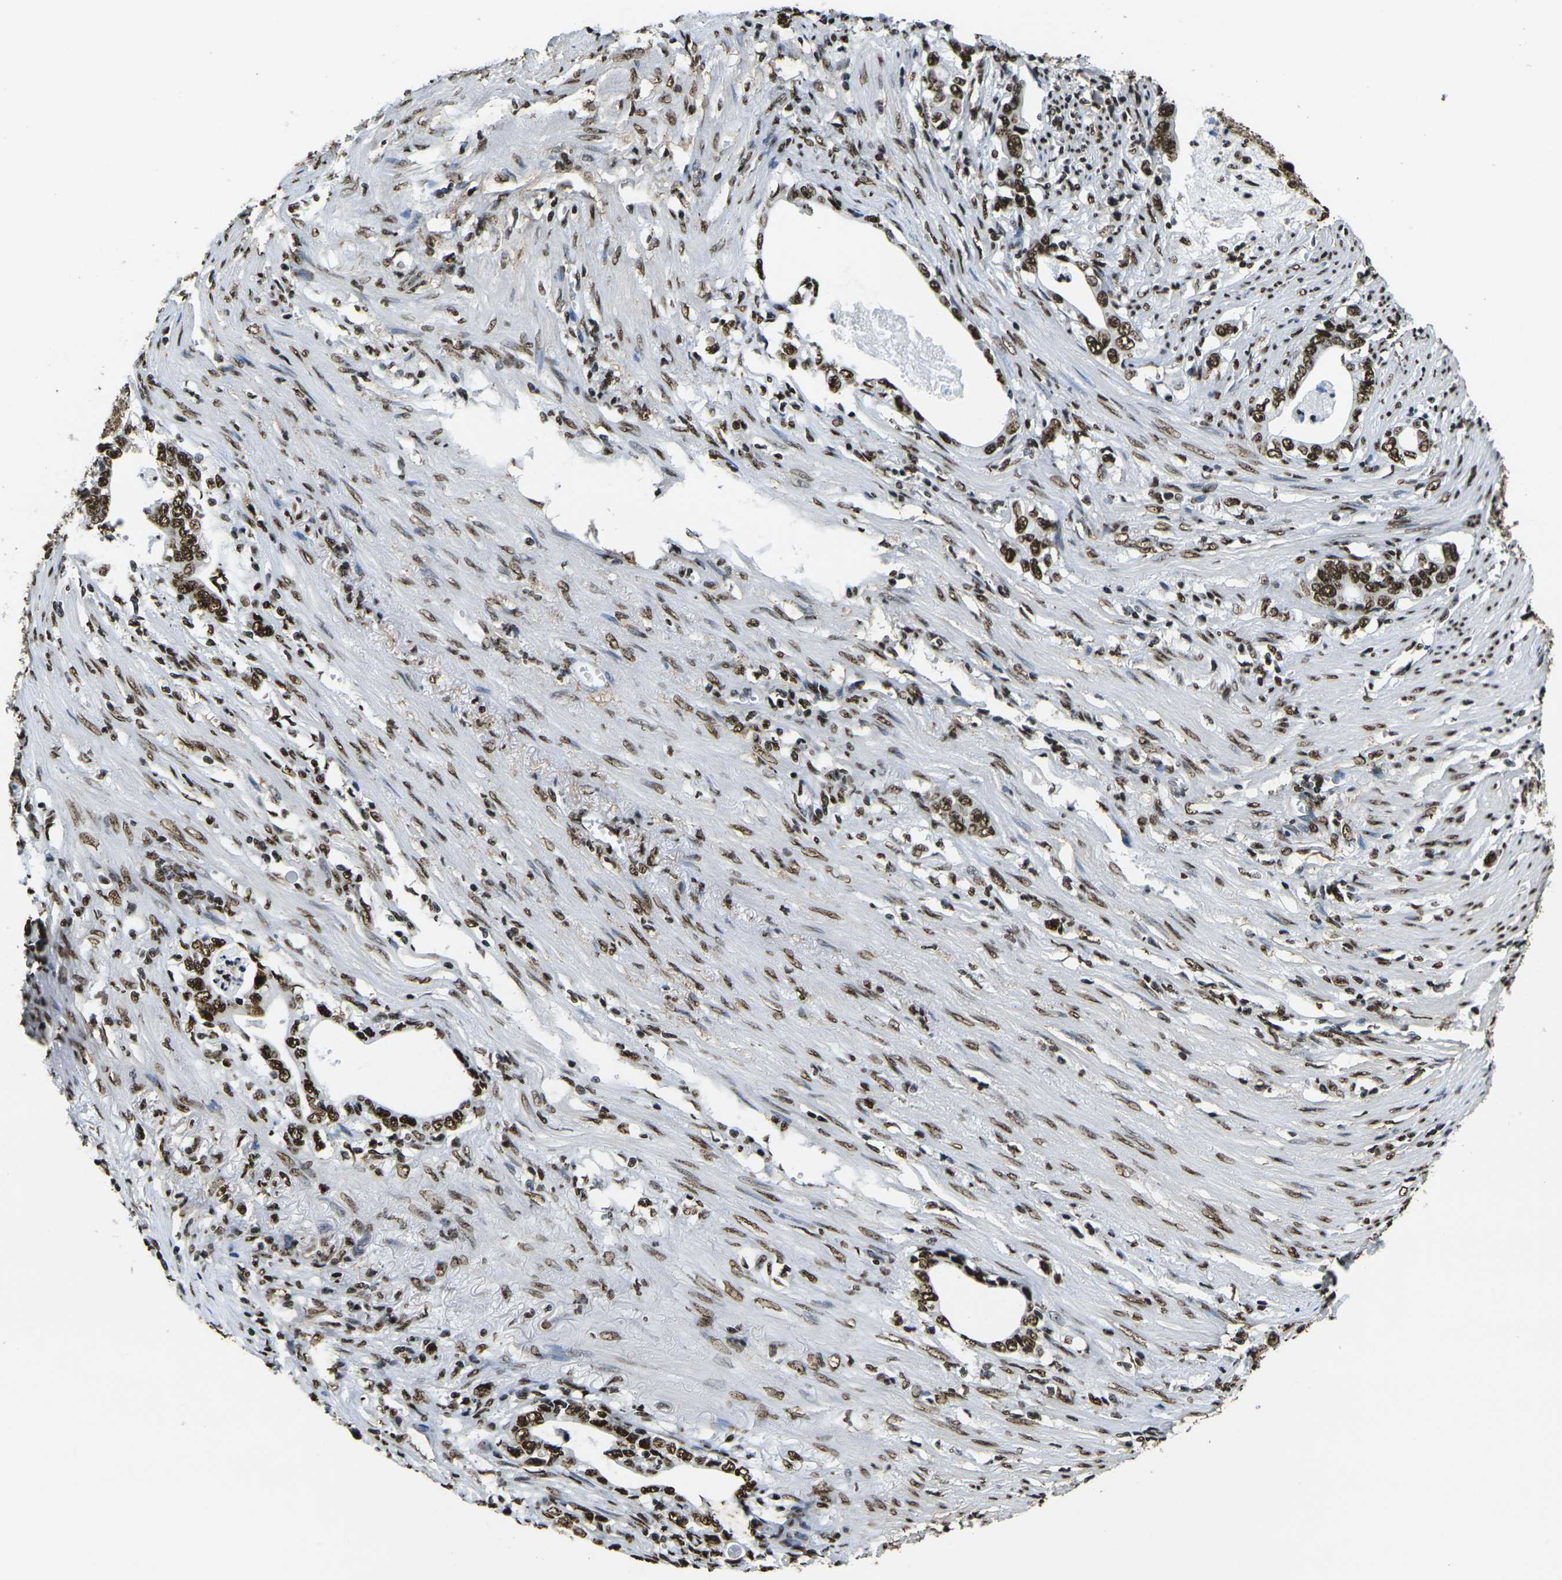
{"staining": {"intensity": "strong", "quantity": ">75%", "location": "nuclear"}, "tissue": "stomach cancer", "cell_type": "Tumor cells", "image_type": "cancer", "snomed": [{"axis": "morphology", "description": "Adenocarcinoma, NOS"}, {"axis": "topography", "description": "Stomach, lower"}], "caption": "A histopathology image of human stomach cancer (adenocarcinoma) stained for a protein shows strong nuclear brown staining in tumor cells. The staining is performed using DAB brown chromogen to label protein expression. The nuclei are counter-stained blue using hematoxylin.", "gene": "SMARCC1", "patient": {"sex": "female", "age": 72}}